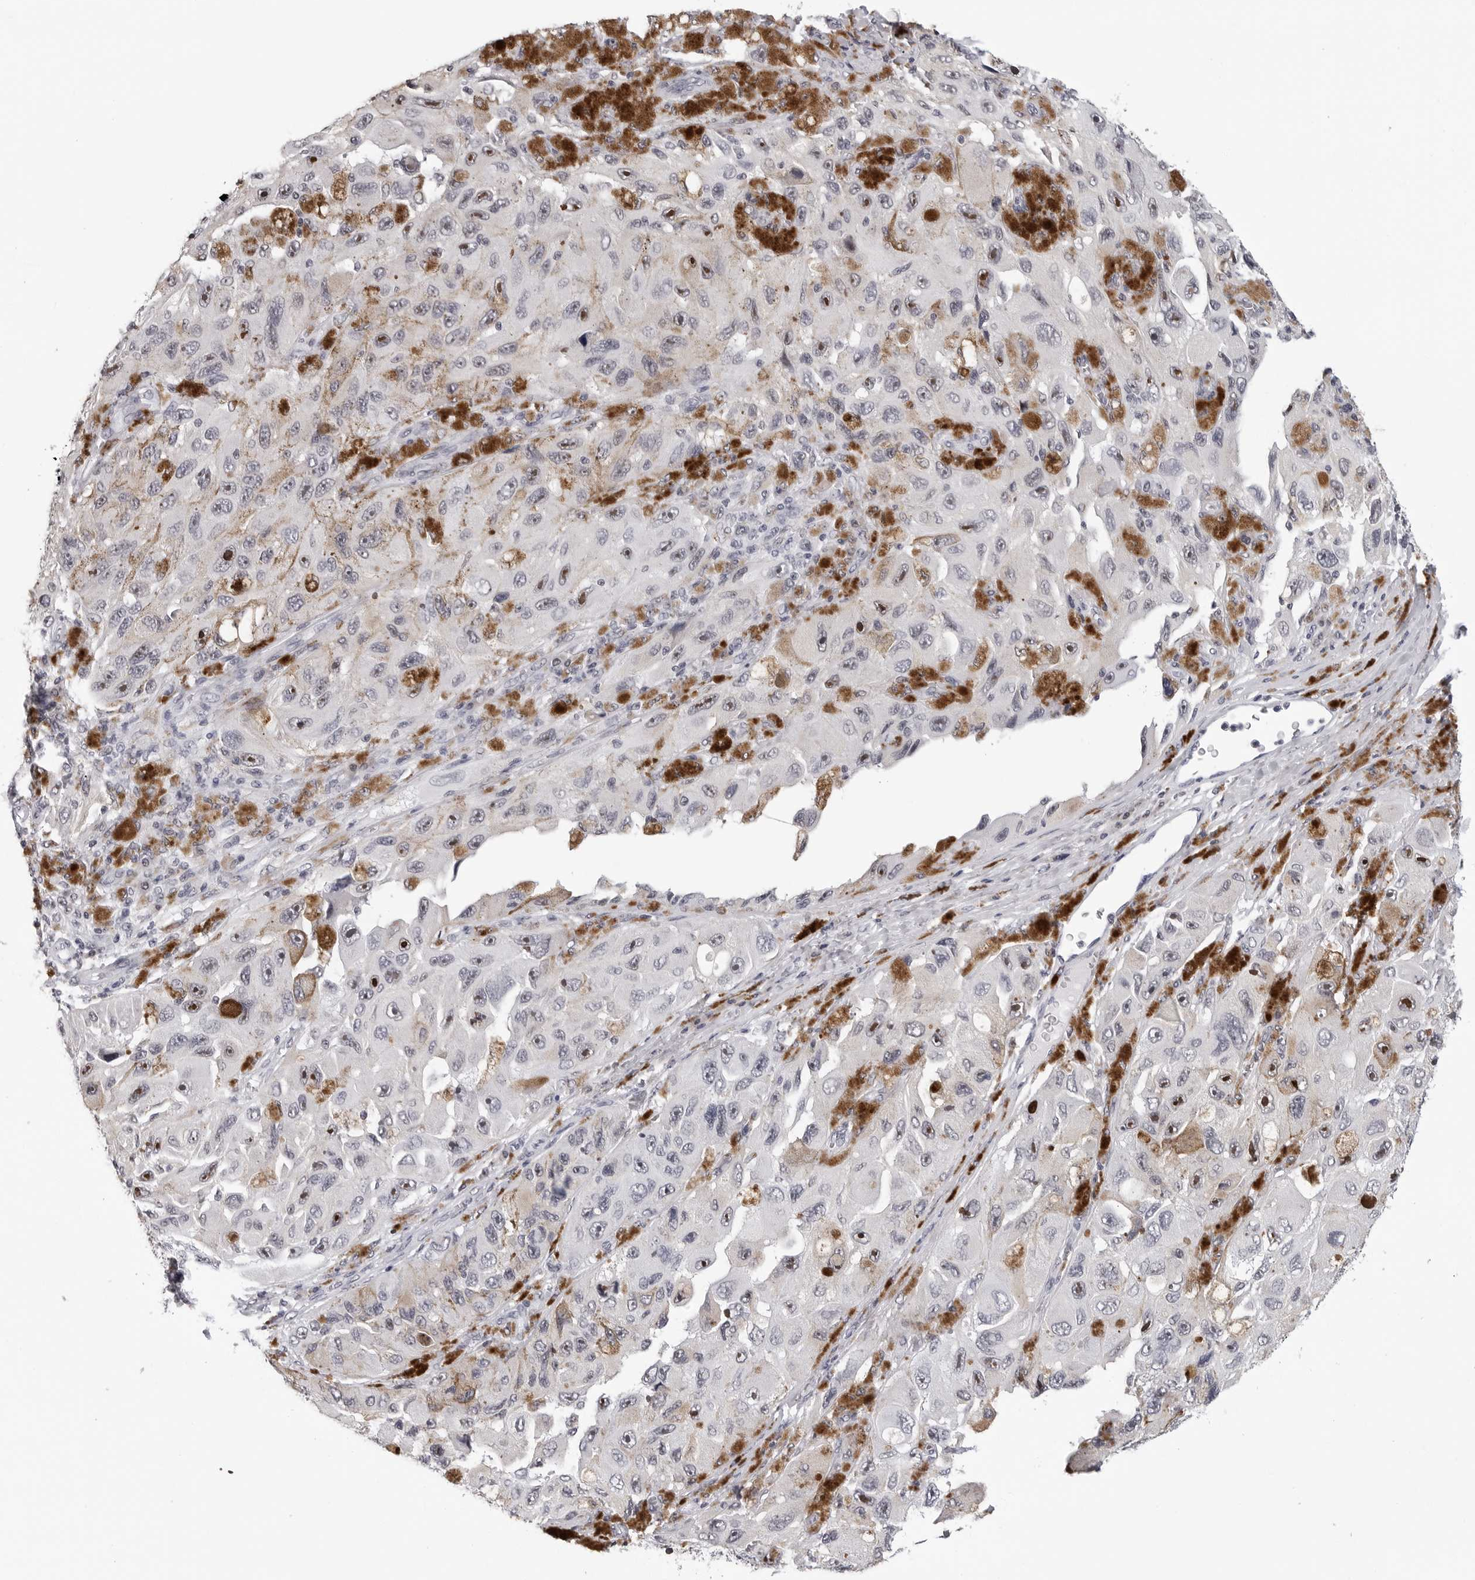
{"staining": {"intensity": "strong", "quantity": ">75%", "location": "nuclear"}, "tissue": "melanoma", "cell_type": "Tumor cells", "image_type": "cancer", "snomed": [{"axis": "morphology", "description": "Malignant melanoma, NOS"}, {"axis": "topography", "description": "Skin"}], "caption": "High-power microscopy captured an IHC photomicrograph of malignant melanoma, revealing strong nuclear positivity in about >75% of tumor cells.", "gene": "GNL2", "patient": {"sex": "female", "age": 73}}